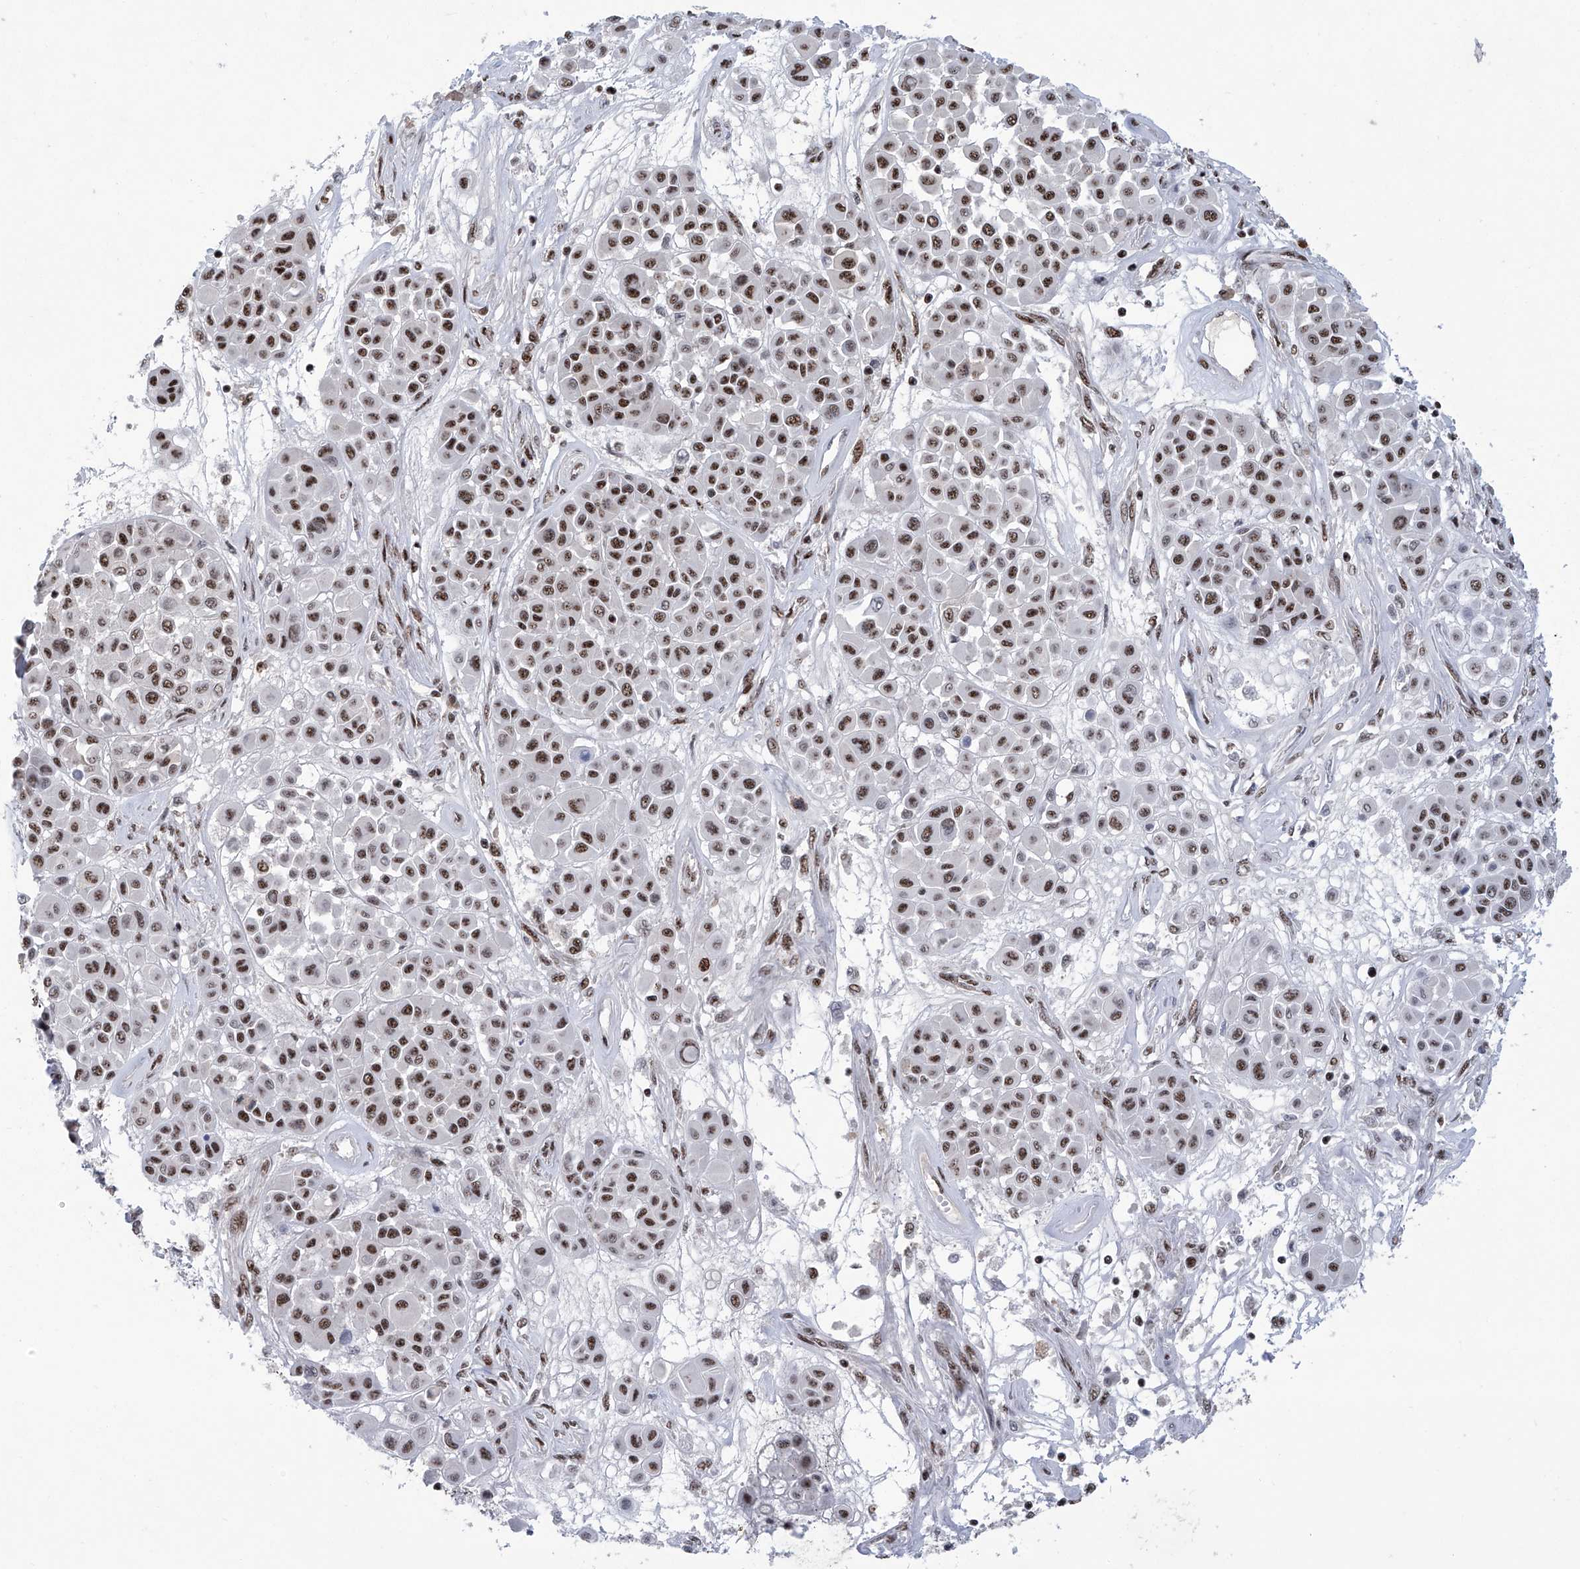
{"staining": {"intensity": "strong", "quantity": ">75%", "location": "nuclear"}, "tissue": "melanoma", "cell_type": "Tumor cells", "image_type": "cancer", "snomed": [{"axis": "morphology", "description": "Malignant melanoma, Metastatic site"}, {"axis": "topography", "description": "Soft tissue"}], "caption": "Strong nuclear positivity for a protein is present in about >75% of tumor cells of melanoma using IHC.", "gene": "FBXL4", "patient": {"sex": "male", "age": 41}}